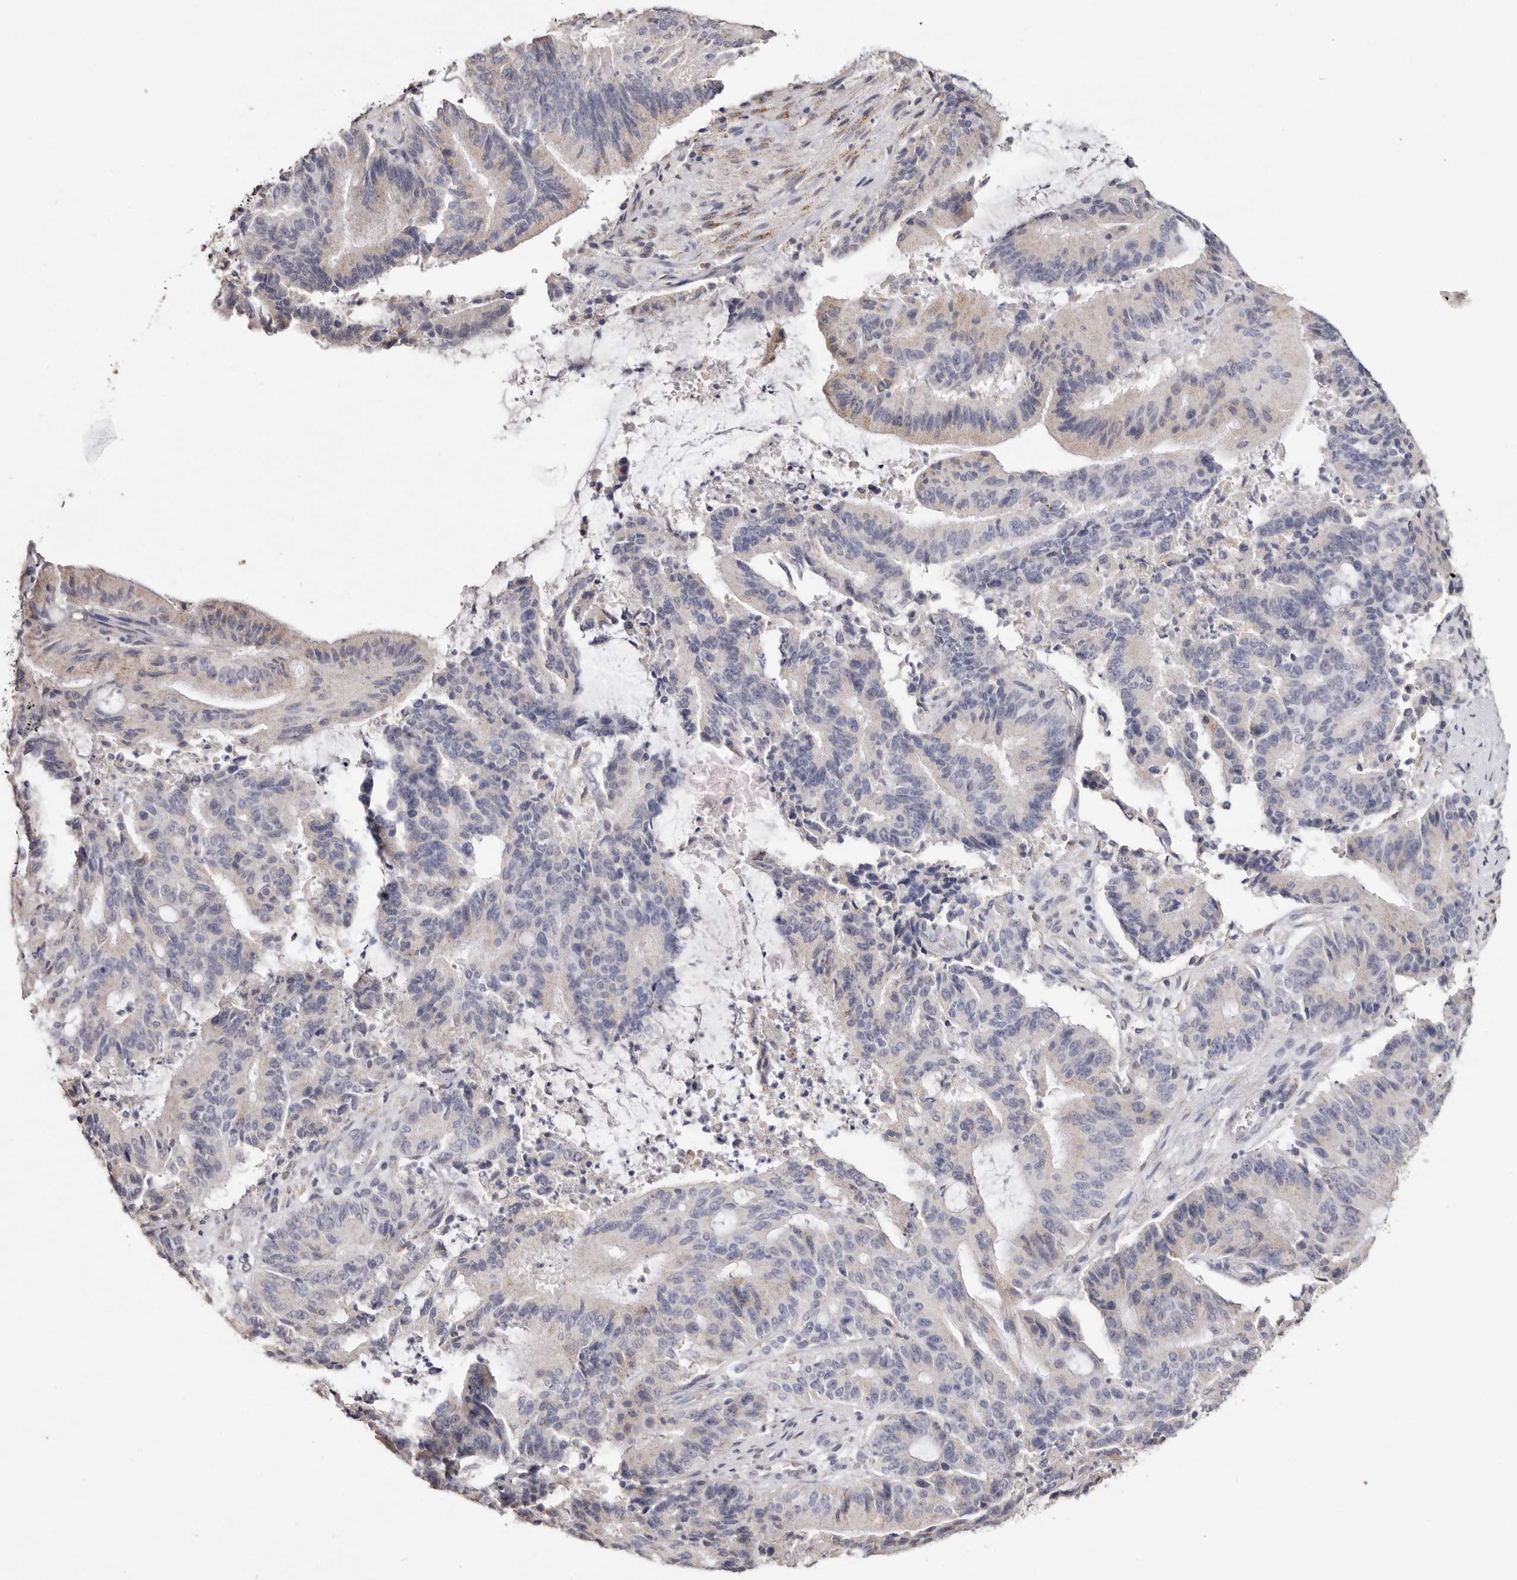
{"staining": {"intensity": "negative", "quantity": "none", "location": "none"}, "tissue": "liver cancer", "cell_type": "Tumor cells", "image_type": "cancer", "snomed": [{"axis": "morphology", "description": "Normal tissue, NOS"}, {"axis": "morphology", "description": "Cholangiocarcinoma"}, {"axis": "topography", "description": "Liver"}, {"axis": "topography", "description": "Peripheral nerve tissue"}], "caption": "Tumor cells show no significant protein expression in cholangiocarcinoma (liver).", "gene": "LGALS7B", "patient": {"sex": "female", "age": 73}}